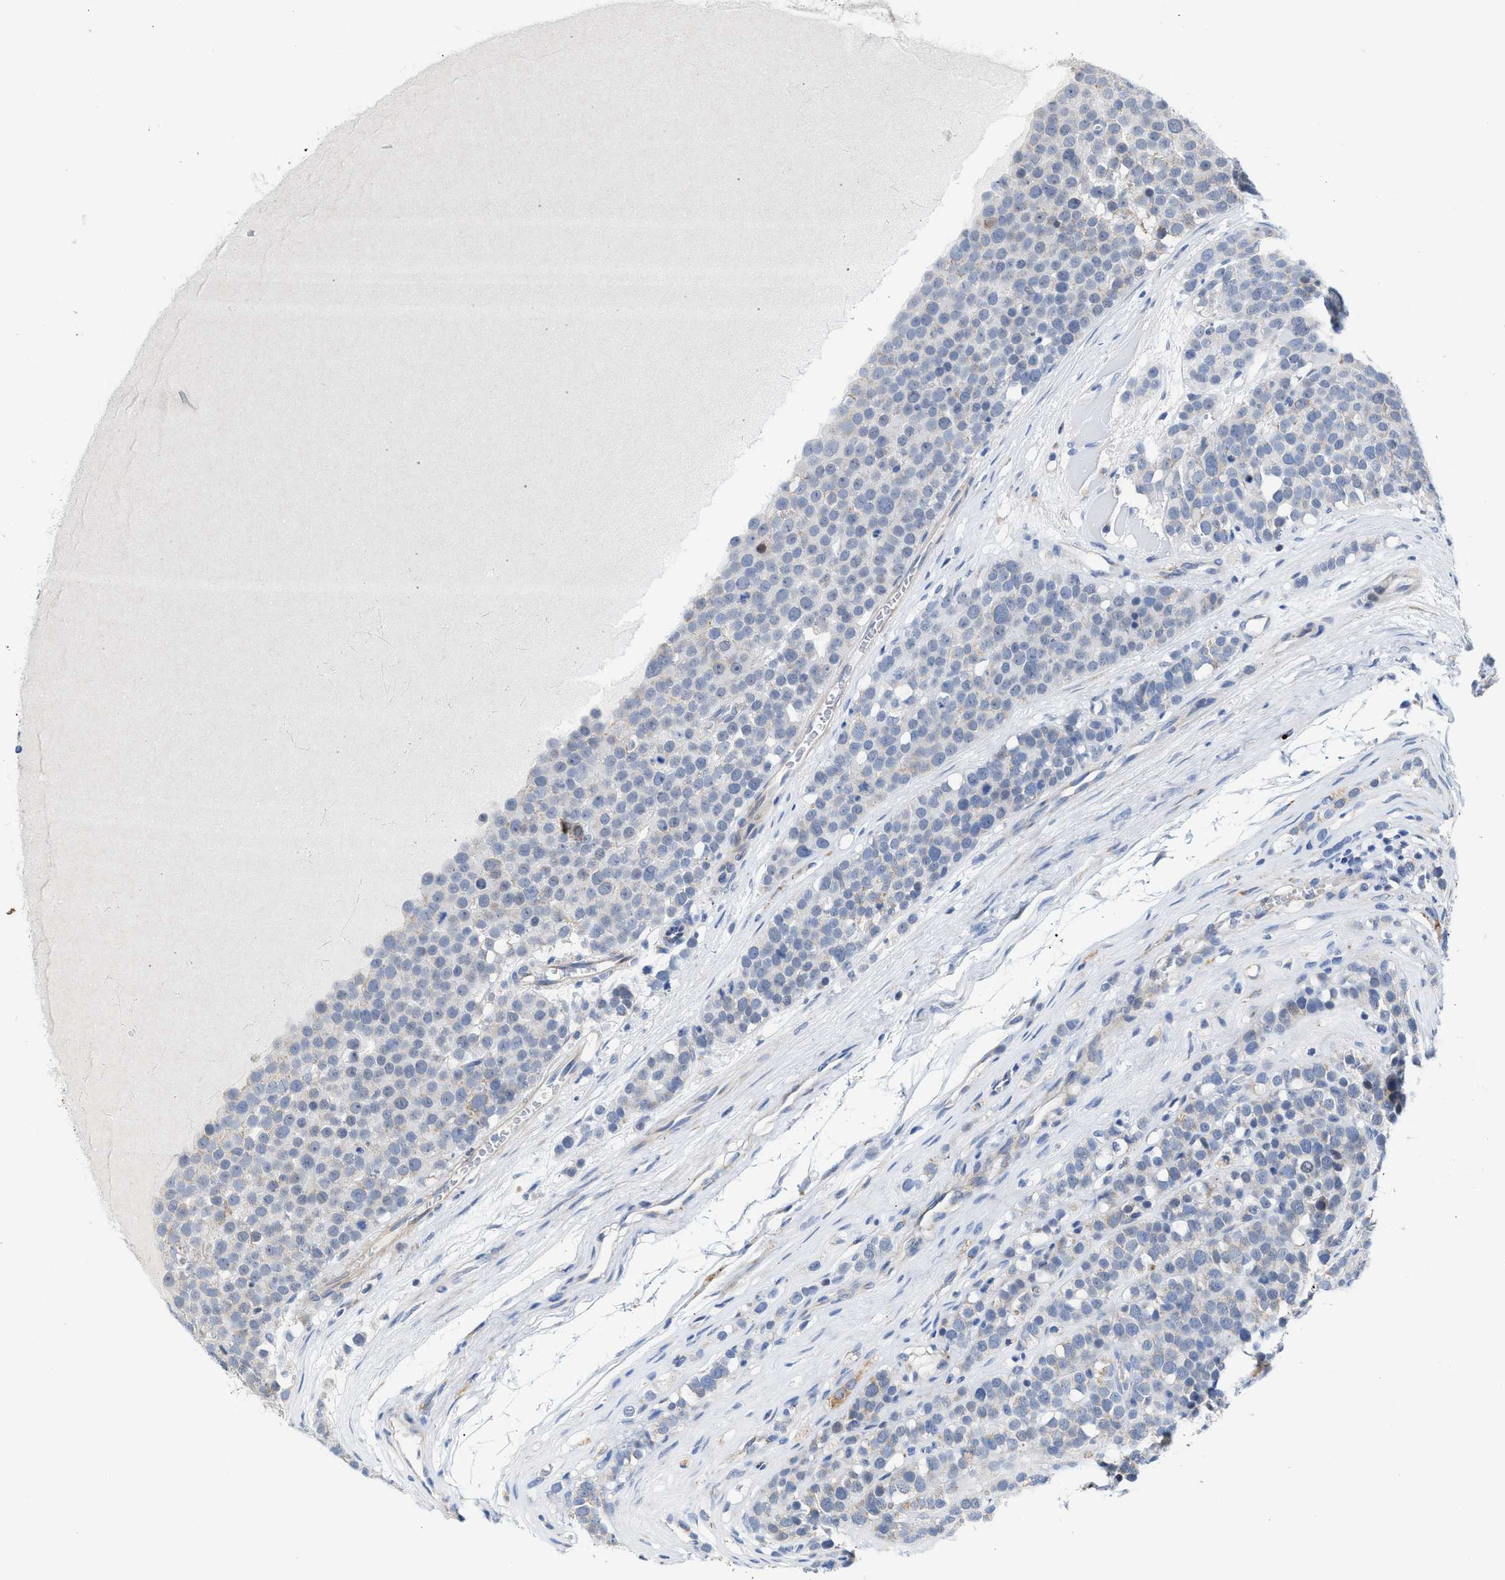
{"staining": {"intensity": "negative", "quantity": "none", "location": "none"}, "tissue": "testis cancer", "cell_type": "Tumor cells", "image_type": "cancer", "snomed": [{"axis": "morphology", "description": "Seminoma, NOS"}, {"axis": "topography", "description": "Testis"}], "caption": "Protein analysis of testis cancer shows no significant positivity in tumor cells.", "gene": "JAG1", "patient": {"sex": "male", "age": 71}}